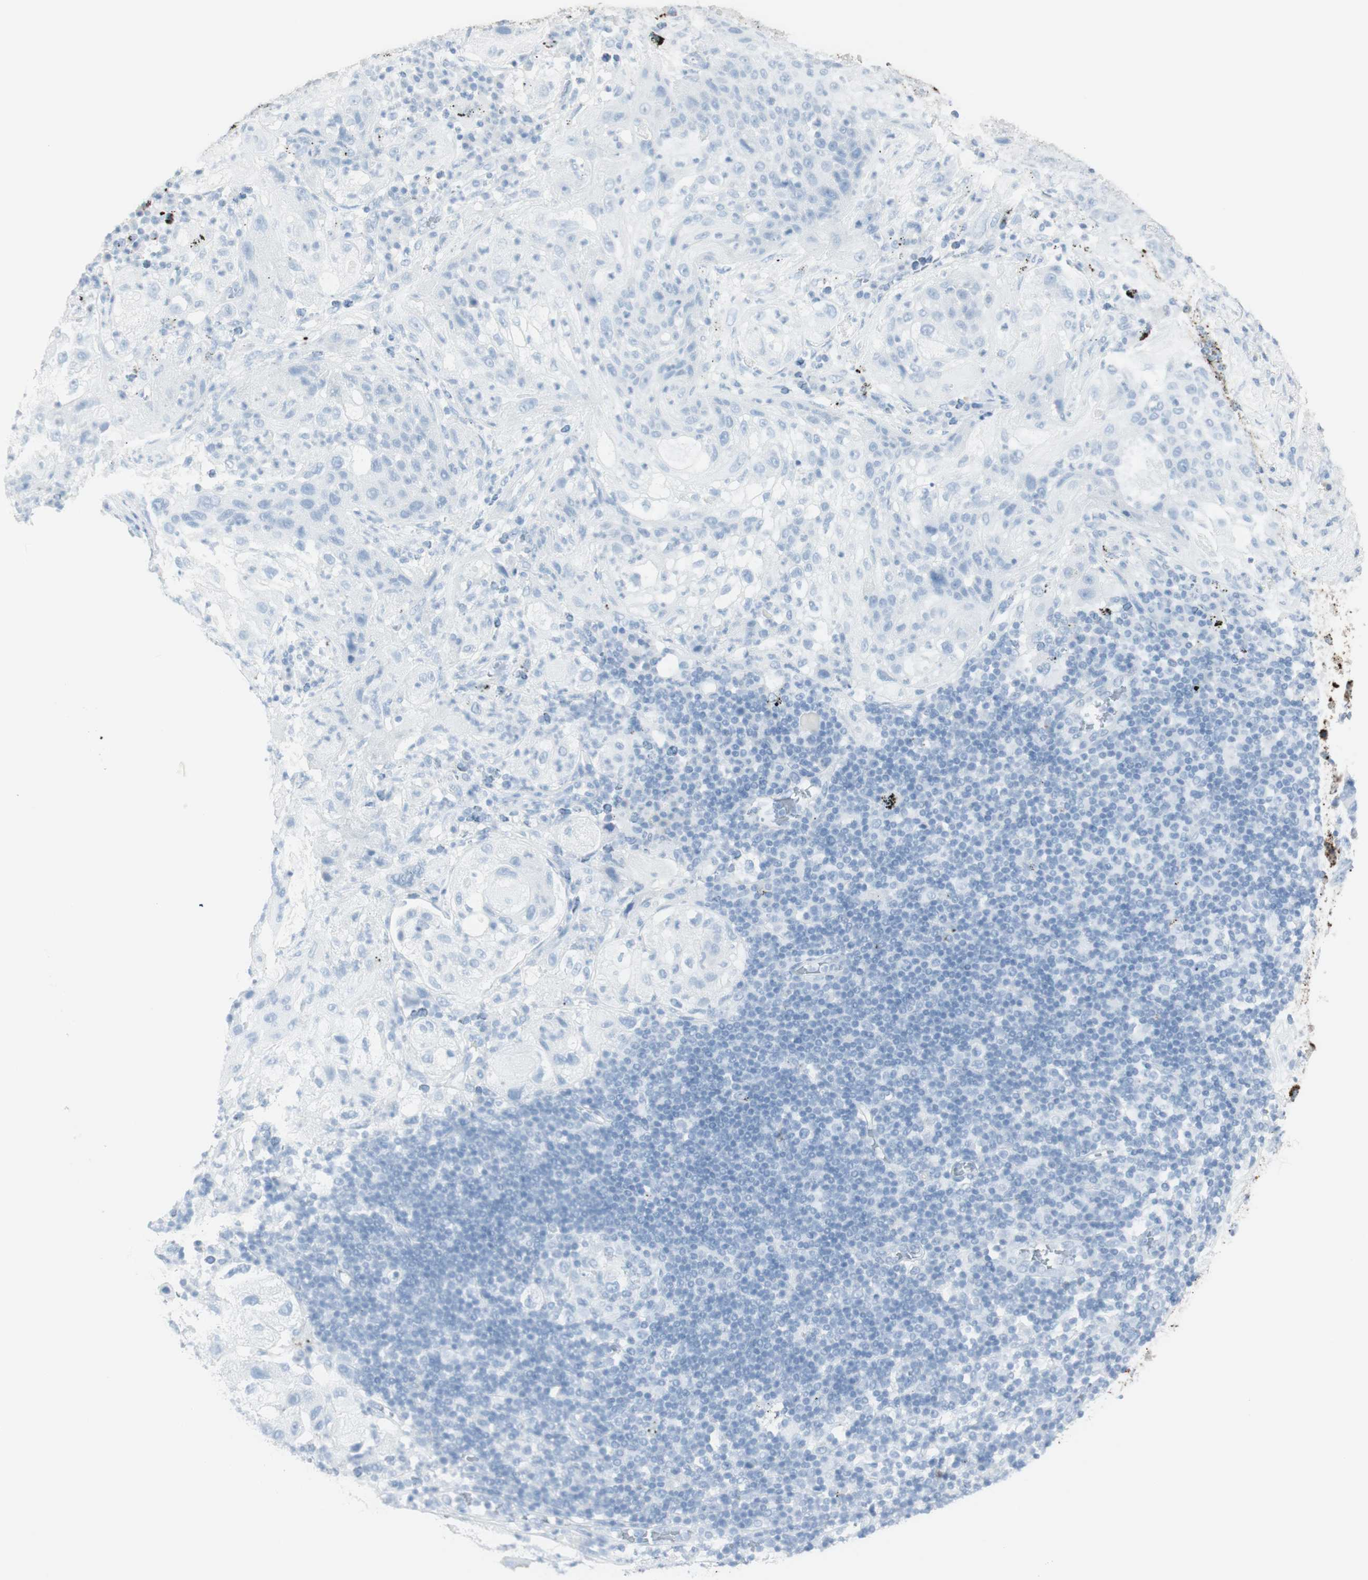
{"staining": {"intensity": "negative", "quantity": "none", "location": "none"}, "tissue": "lung cancer", "cell_type": "Tumor cells", "image_type": "cancer", "snomed": [{"axis": "morphology", "description": "Inflammation, NOS"}, {"axis": "morphology", "description": "Squamous cell carcinoma, NOS"}, {"axis": "topography", "description": "Lymph node"}, {"axis": "topography", "description": "Soft tissue"}, {"axis": "topography", "description": "Lung"}], "caption": "Immunohistochemical staining of lung squamous cell carcinoma exhibits no significant positivity in tumor cells. The staining is performed using DAB (3,3'-diaminobenzidine) brown chromogen with nuclei counter-stained in using hematoxylin.", "gene": "NAPSA", "patient": {"sex": "male", "age": 66}}